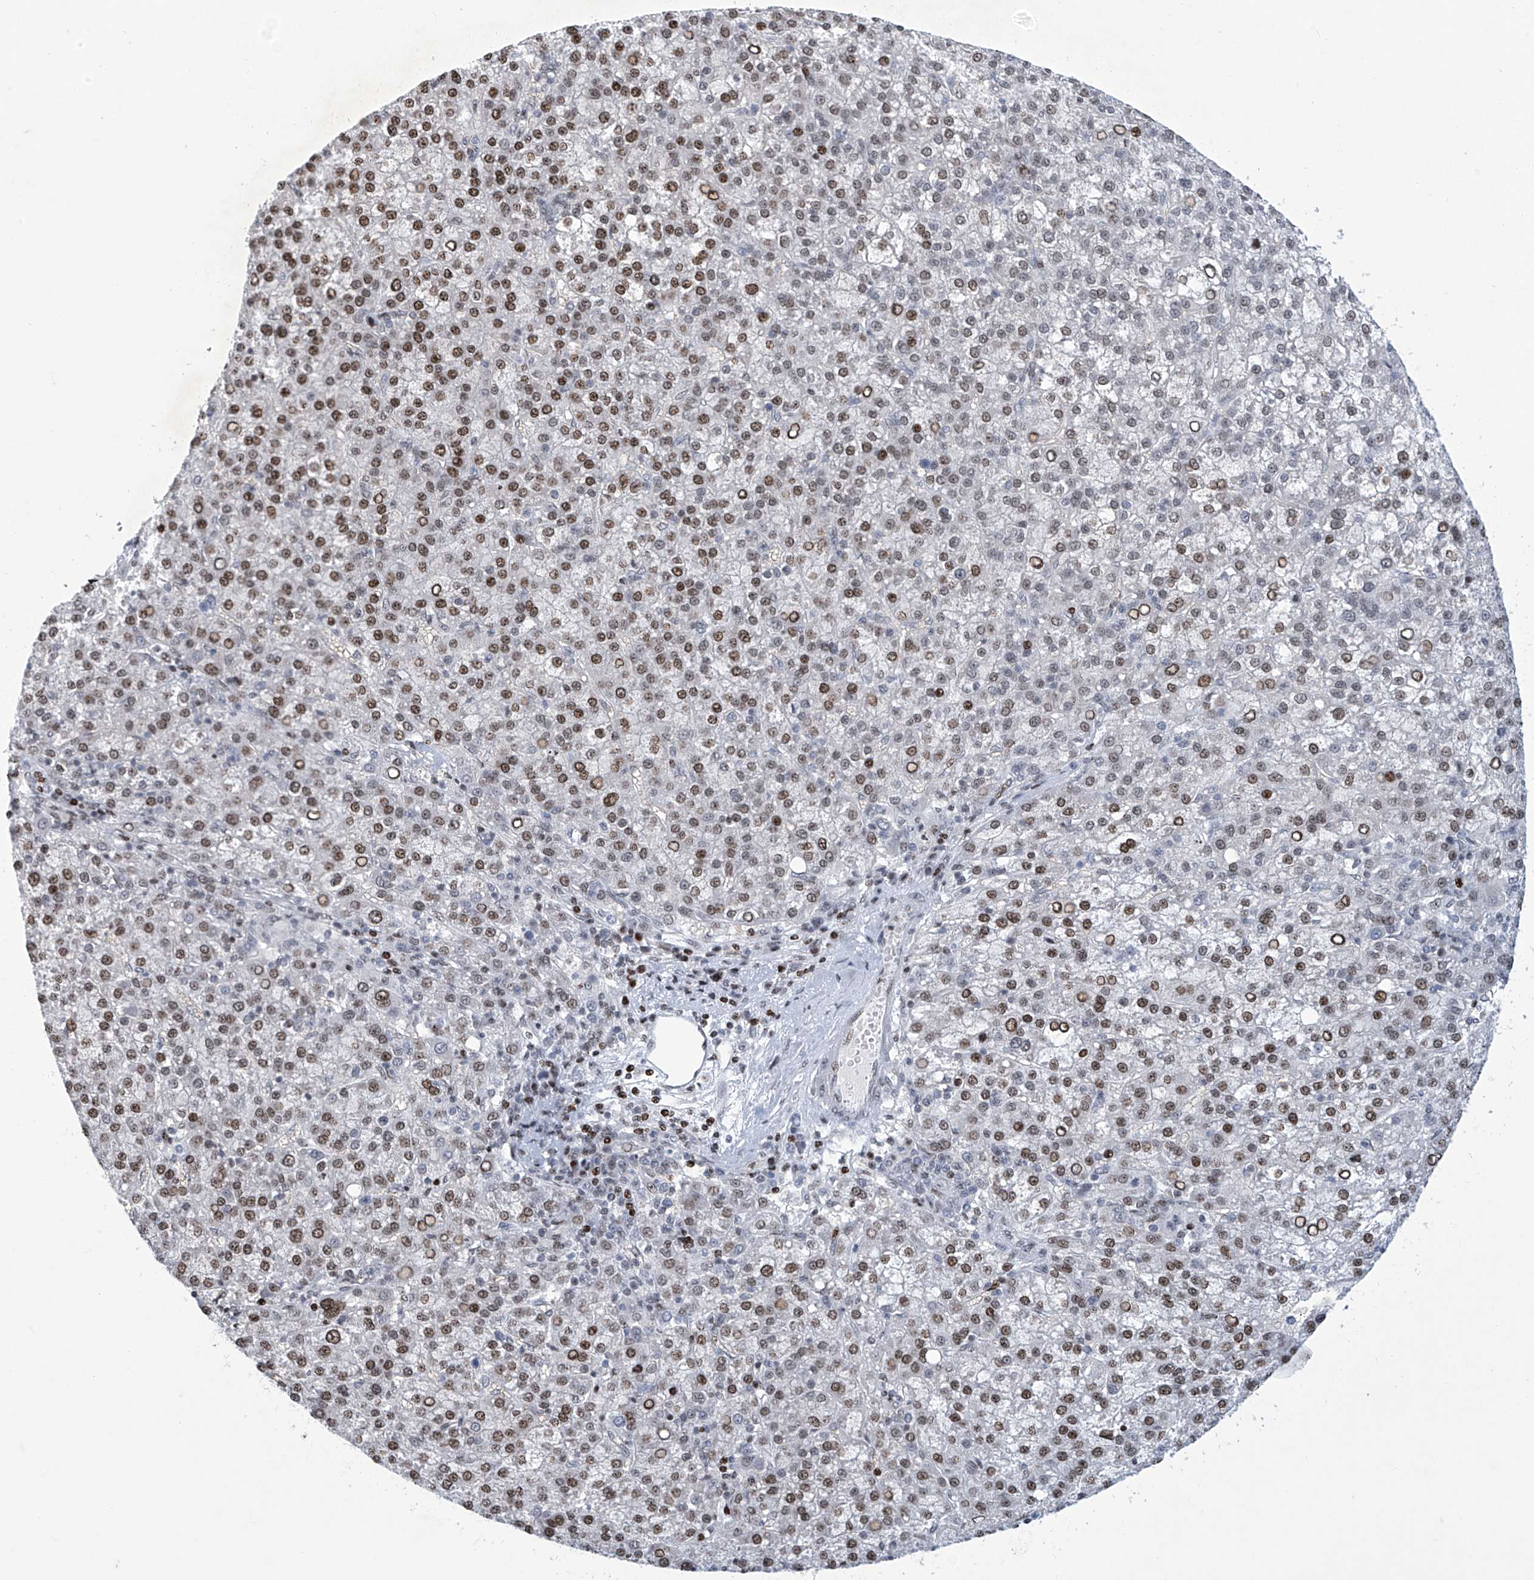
{"staining": {"intensity": "moderate", "quantity": ">75%", "location": "nuclear"}, "tissue": "liver cancer", "cell_type": "Tumor cells", "image_type": "cancer", "snomed": [{"axis": "morphology", "description": "Carcinoma, Hepatocellular, NOS"}, {"axis": "topography", "description": "Liver"}], "caption": "High-power microscopy captured an immunohistochemistry photomicrograph of liver cancer, revealing moderate nuclear expression in about >75% of tumor cells.", "gene": "RFX7", "patient": {"sex": "female", "age": 58}}